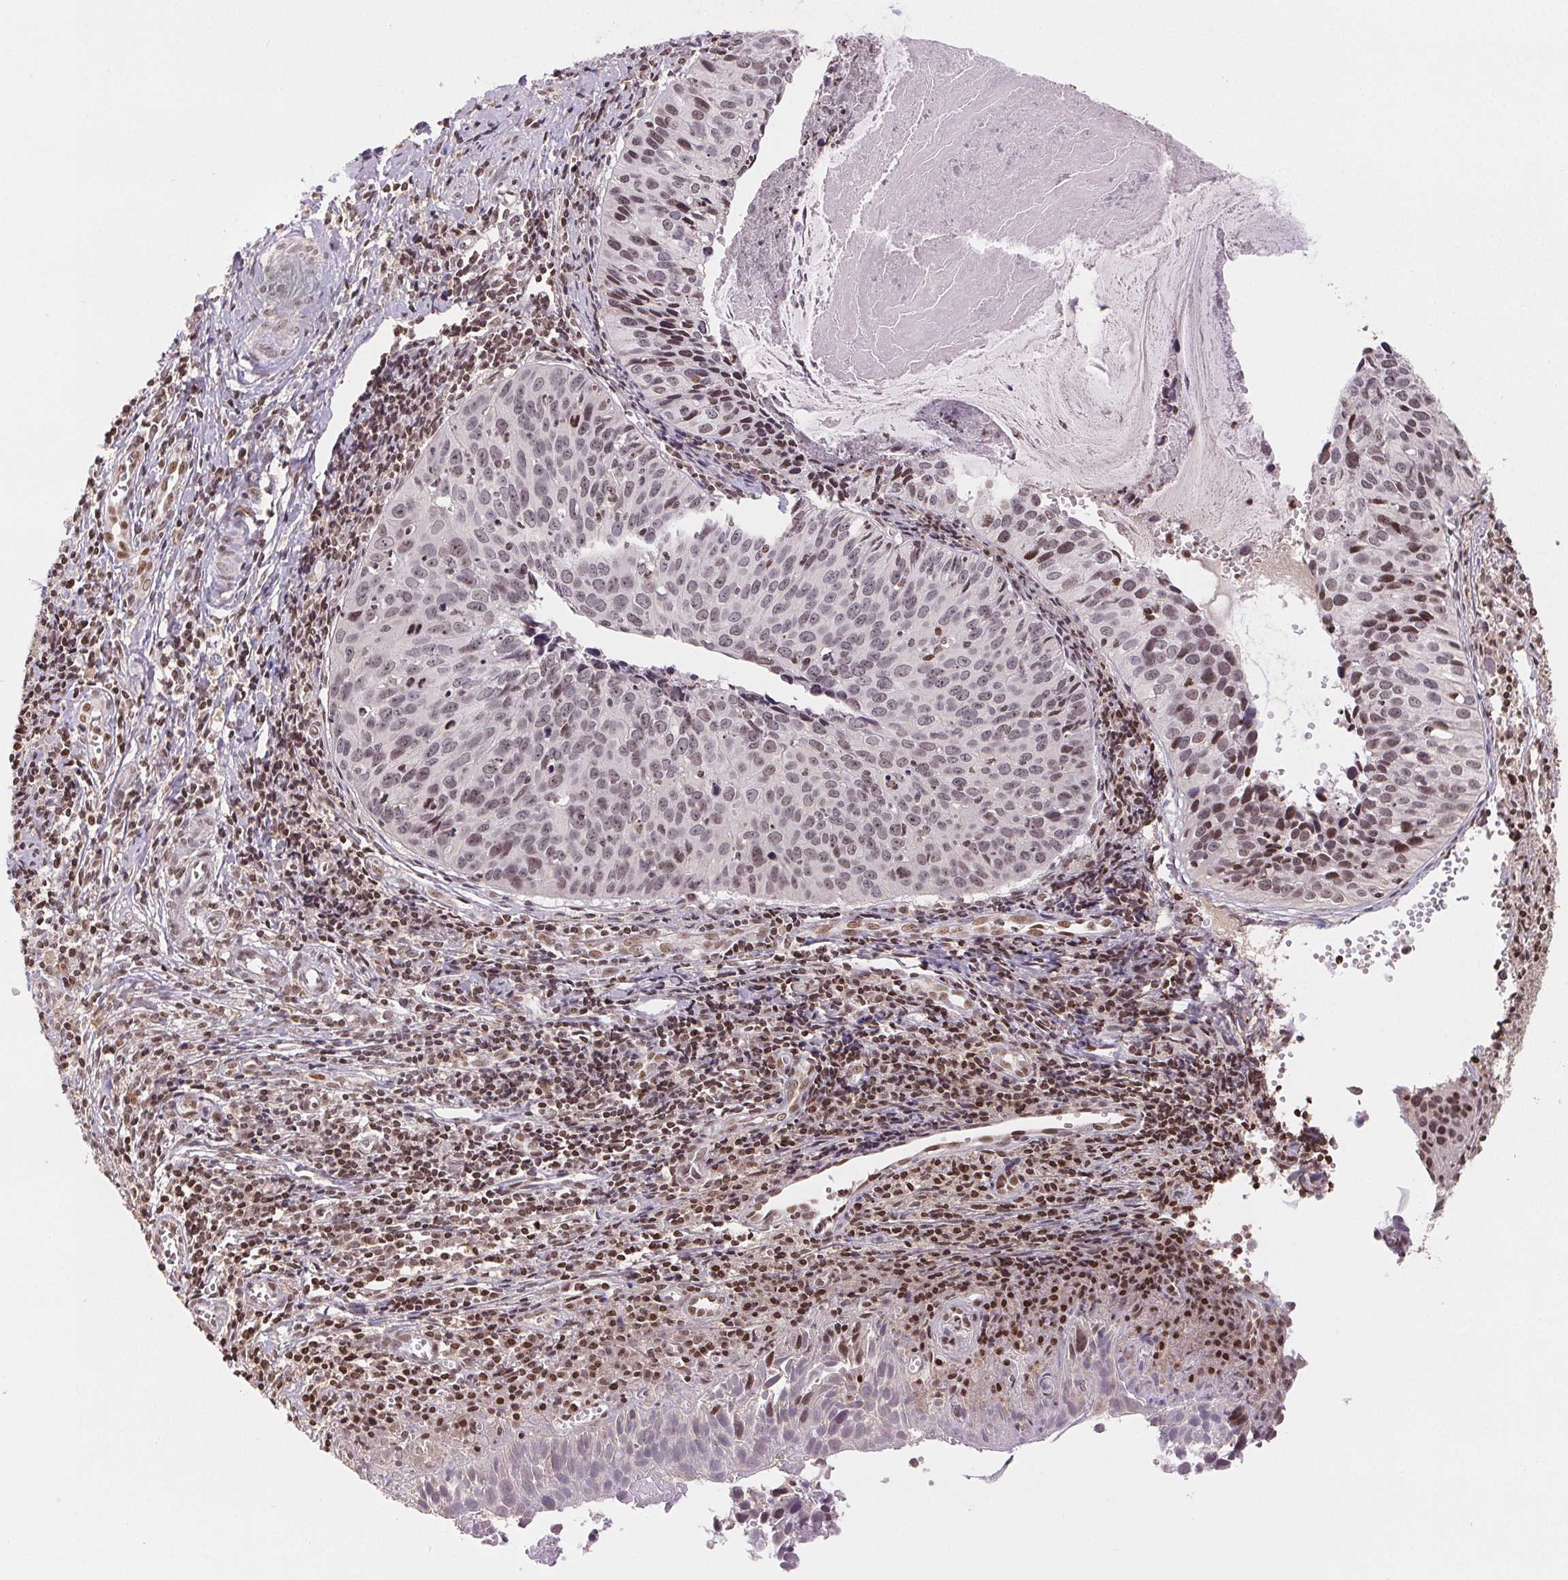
{"staining": {"intensity": "weak", "quantity": "<25%", "location": "nuclear"}, "tissue": "cervical cancer", "cell_type": "Tumor cells", "image_type": "cancer", "snomed": [{"axis": "morphology", "description": "Squamous cell carcinoma, NOS"}, {"axis": "topography", "description": "Cervix"}], "caption": "Squamous cell carcinoma (cervical) was stained to show a protein in brown. There is no significant staining in tumor cells.", "gene": "MAPKAPK2", "patient": {"sex": "female", "age": 31}}